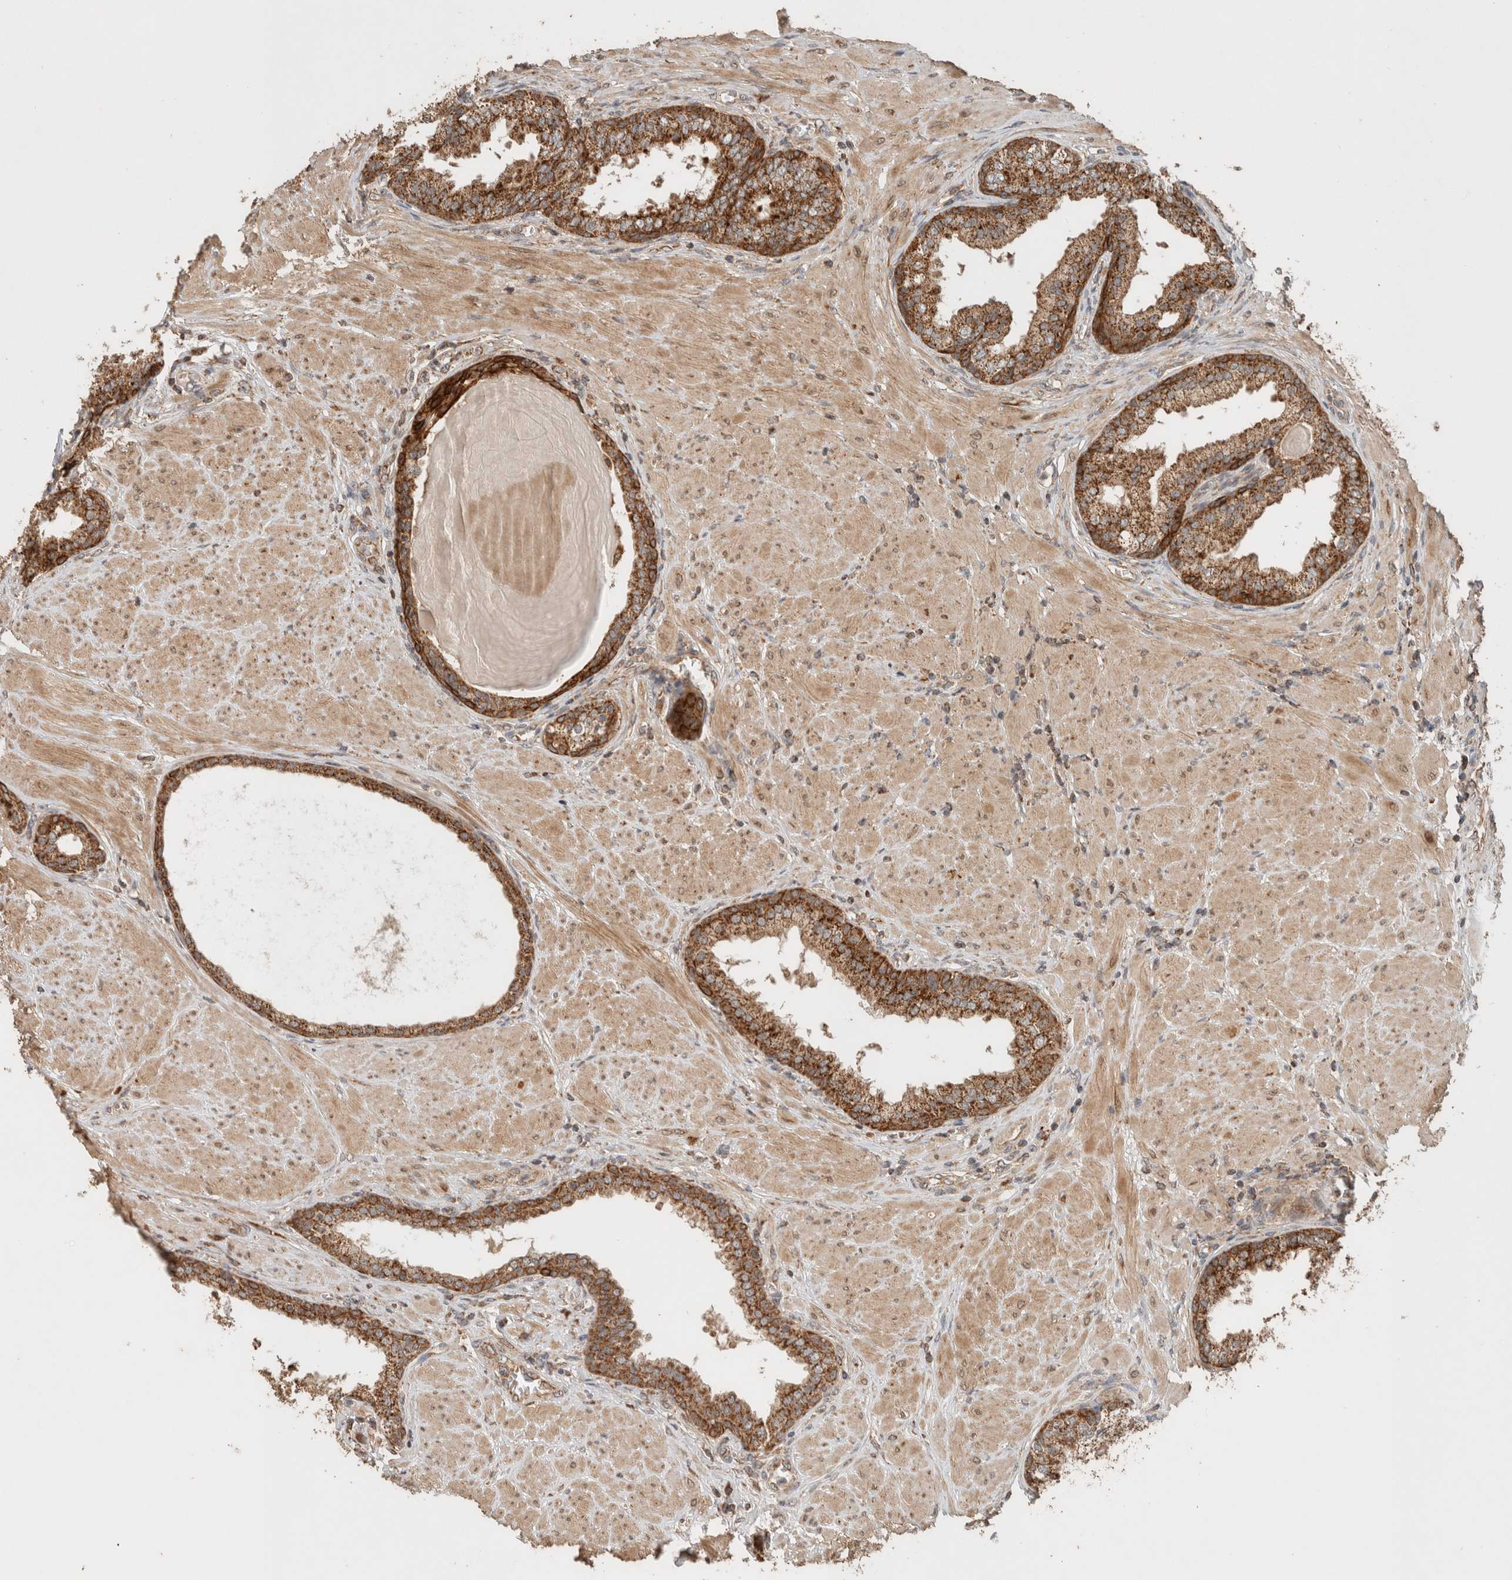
{"staining": {"intensity": "strong", "quantity": ">75%", "location": "cytoplasmic/membranous"}, "tissue": "prostate", "cell_type": "Glandular cells", "image_type": "normal", "snomed": [{"axis": "morphology", "description": "Normal tissue, NOS"}, {"axis": "topography", "description": "Prostate"}], "caption": "Prostate stained with a brown dye displays strong cytoplasmic/membranous positive expression in approximately >75% of glandular cells.", "gene": "EIF2B3", "patient": {"sex": "male", "age": 51}}